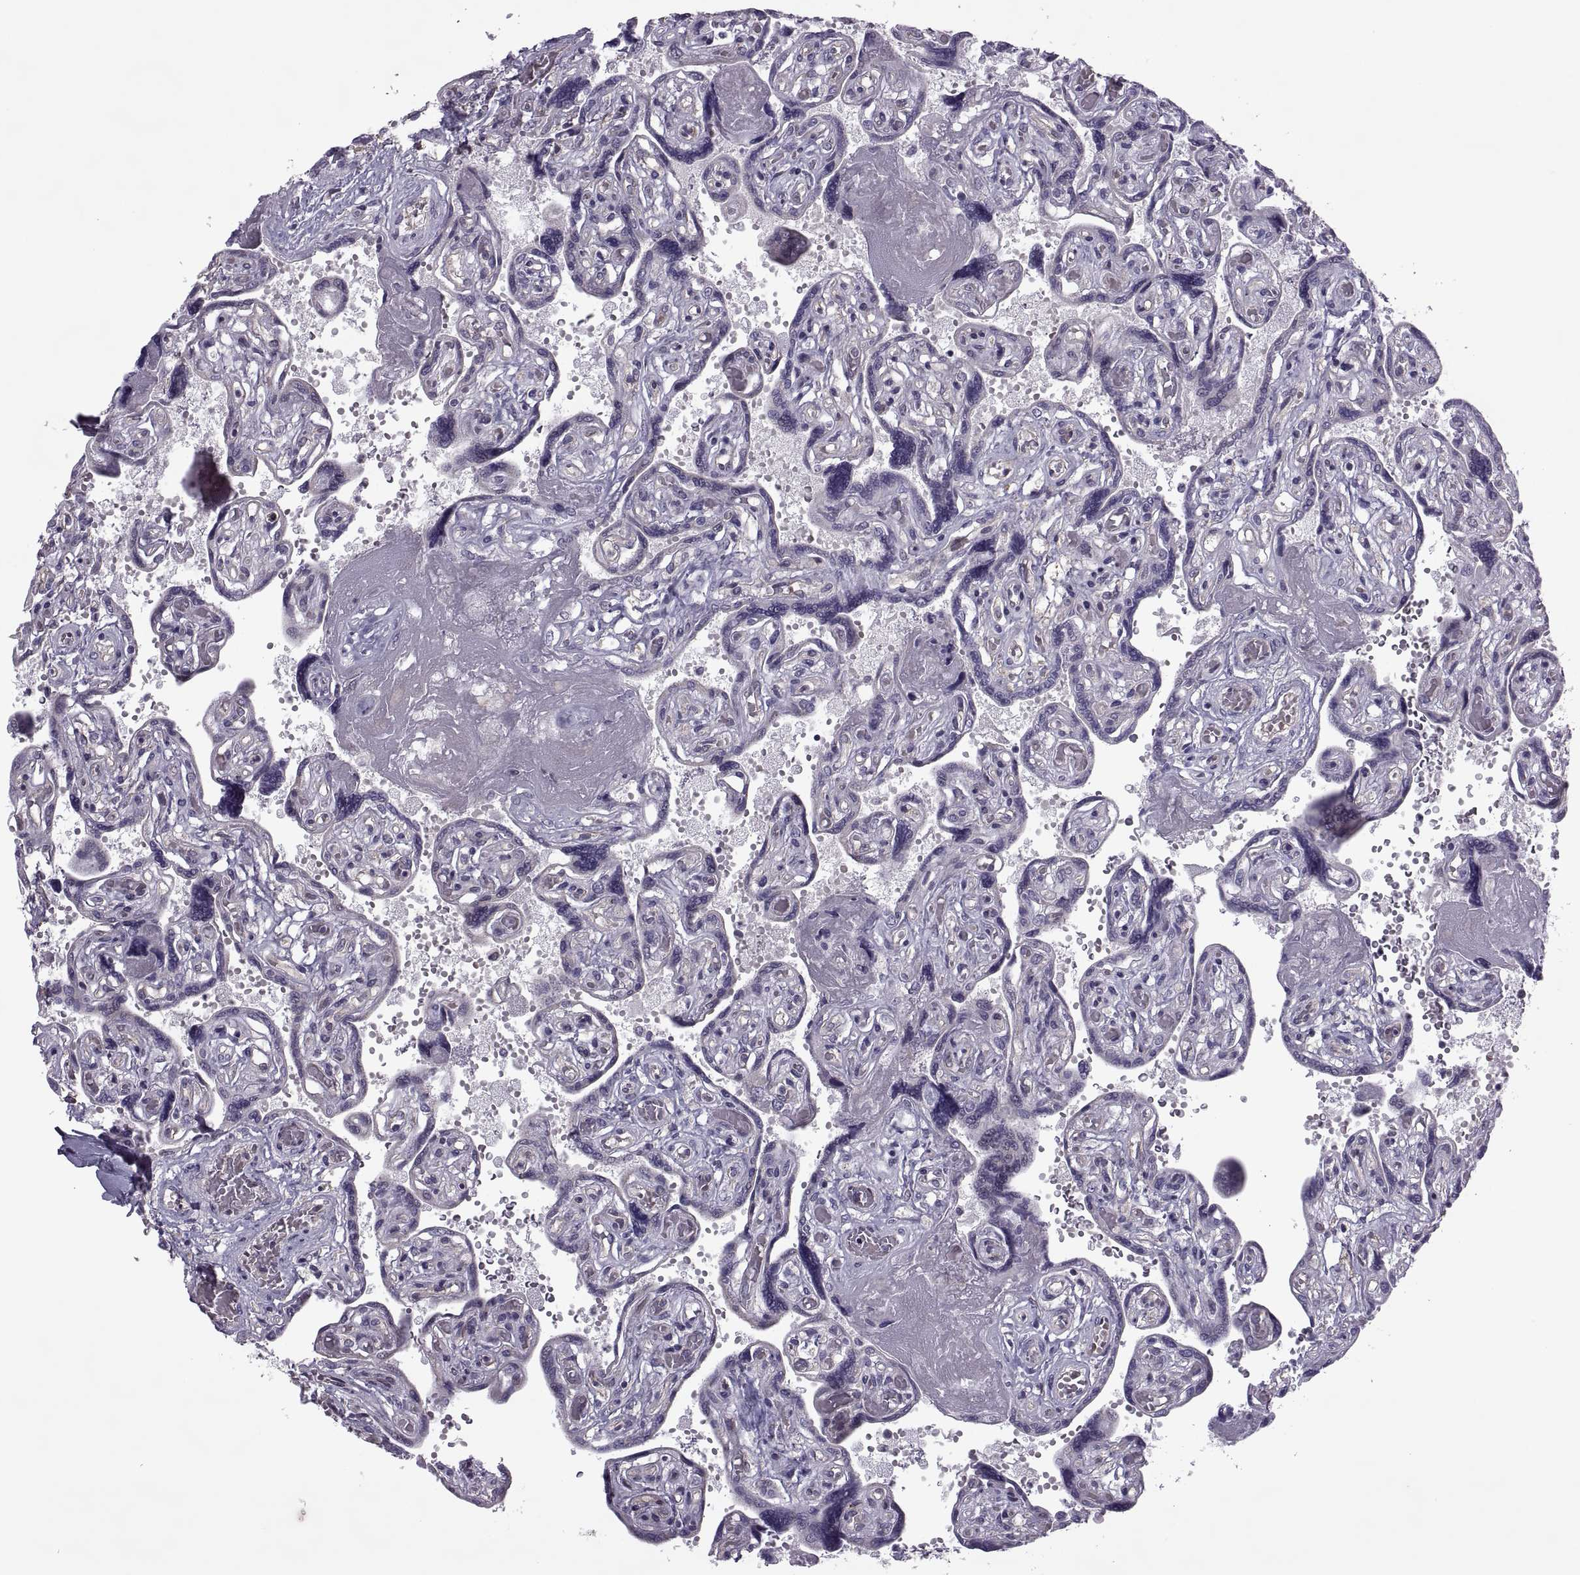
{"staining": {"intensity": "negative", "quantity": "none", "location": "none"}, "tissue": "placenta", "cell_type": "Decidual cells", "image_type": "normal", "snomed": [{"axis": "morphology", "description": "Normal tissue, NOS"}, {"axis": "topography", "description": "Placenta"}], "caption": "Immunohistochemical staining of unremarkable human placenta shows no significant positivity in decidual cells. (Immunohistochemistry (ihc), brightfield microscopy, high magnification).", "gene": "ODF3", "patient": {"sex": "female", "age": 32}}